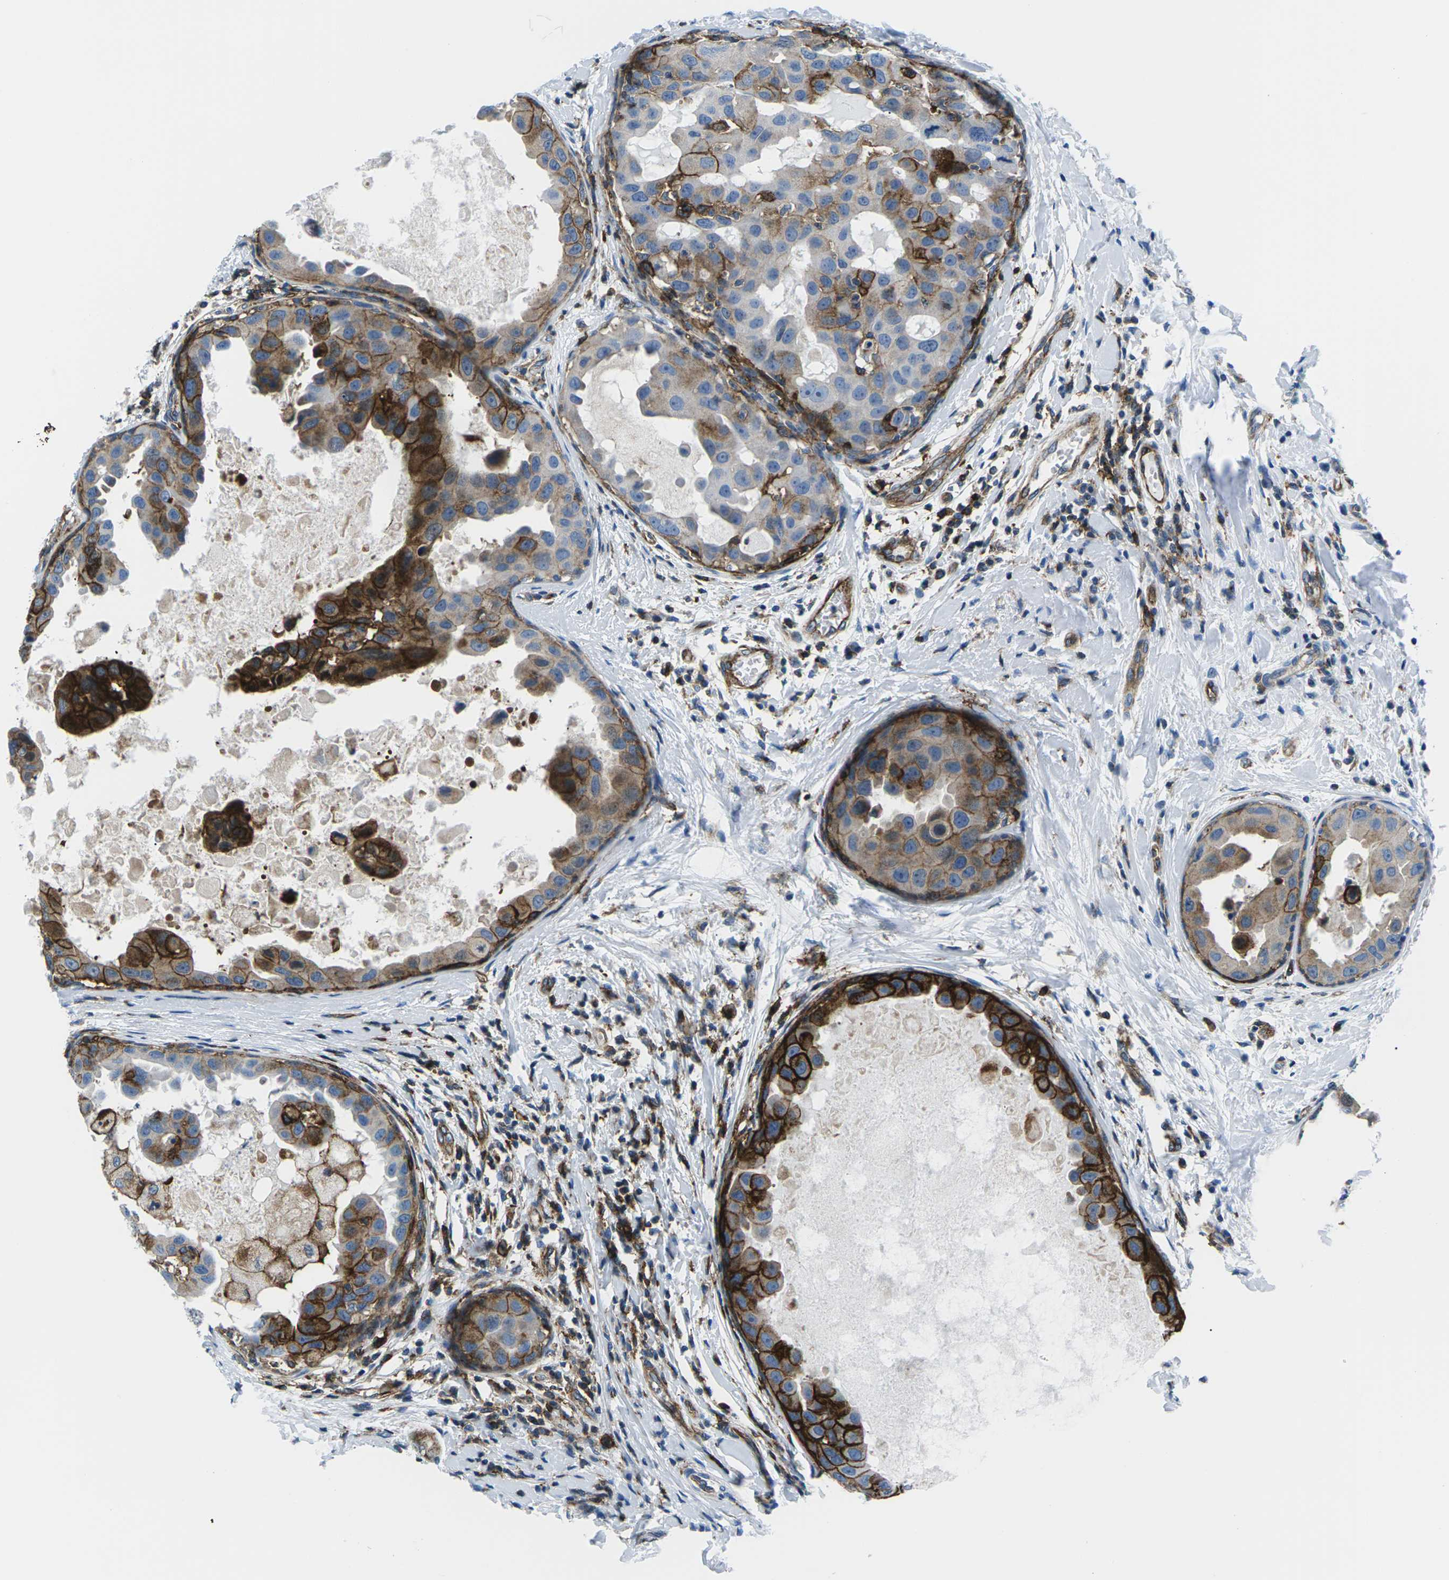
{"staining": {"intensity": "strong", "quantity": "25%-75%", "location": "cytoplasmic/membranous"}, "tissue": "breast cancer", "cell_type": "Tumor cells", "image_type": "cancer", "snomed": [{"axis": "morphology", "description": "Duct carcinoma"}, {"axis": "topography", "description": "Breast"}], "caption": "The image displays a brown stain indicating the presence of a protein in the cytoplasmic/membranous of tumor cells in invasive ductal carcinoma (breast).", "gene": "SOCS4", "patient": {"sex": "female", "age": 27}}